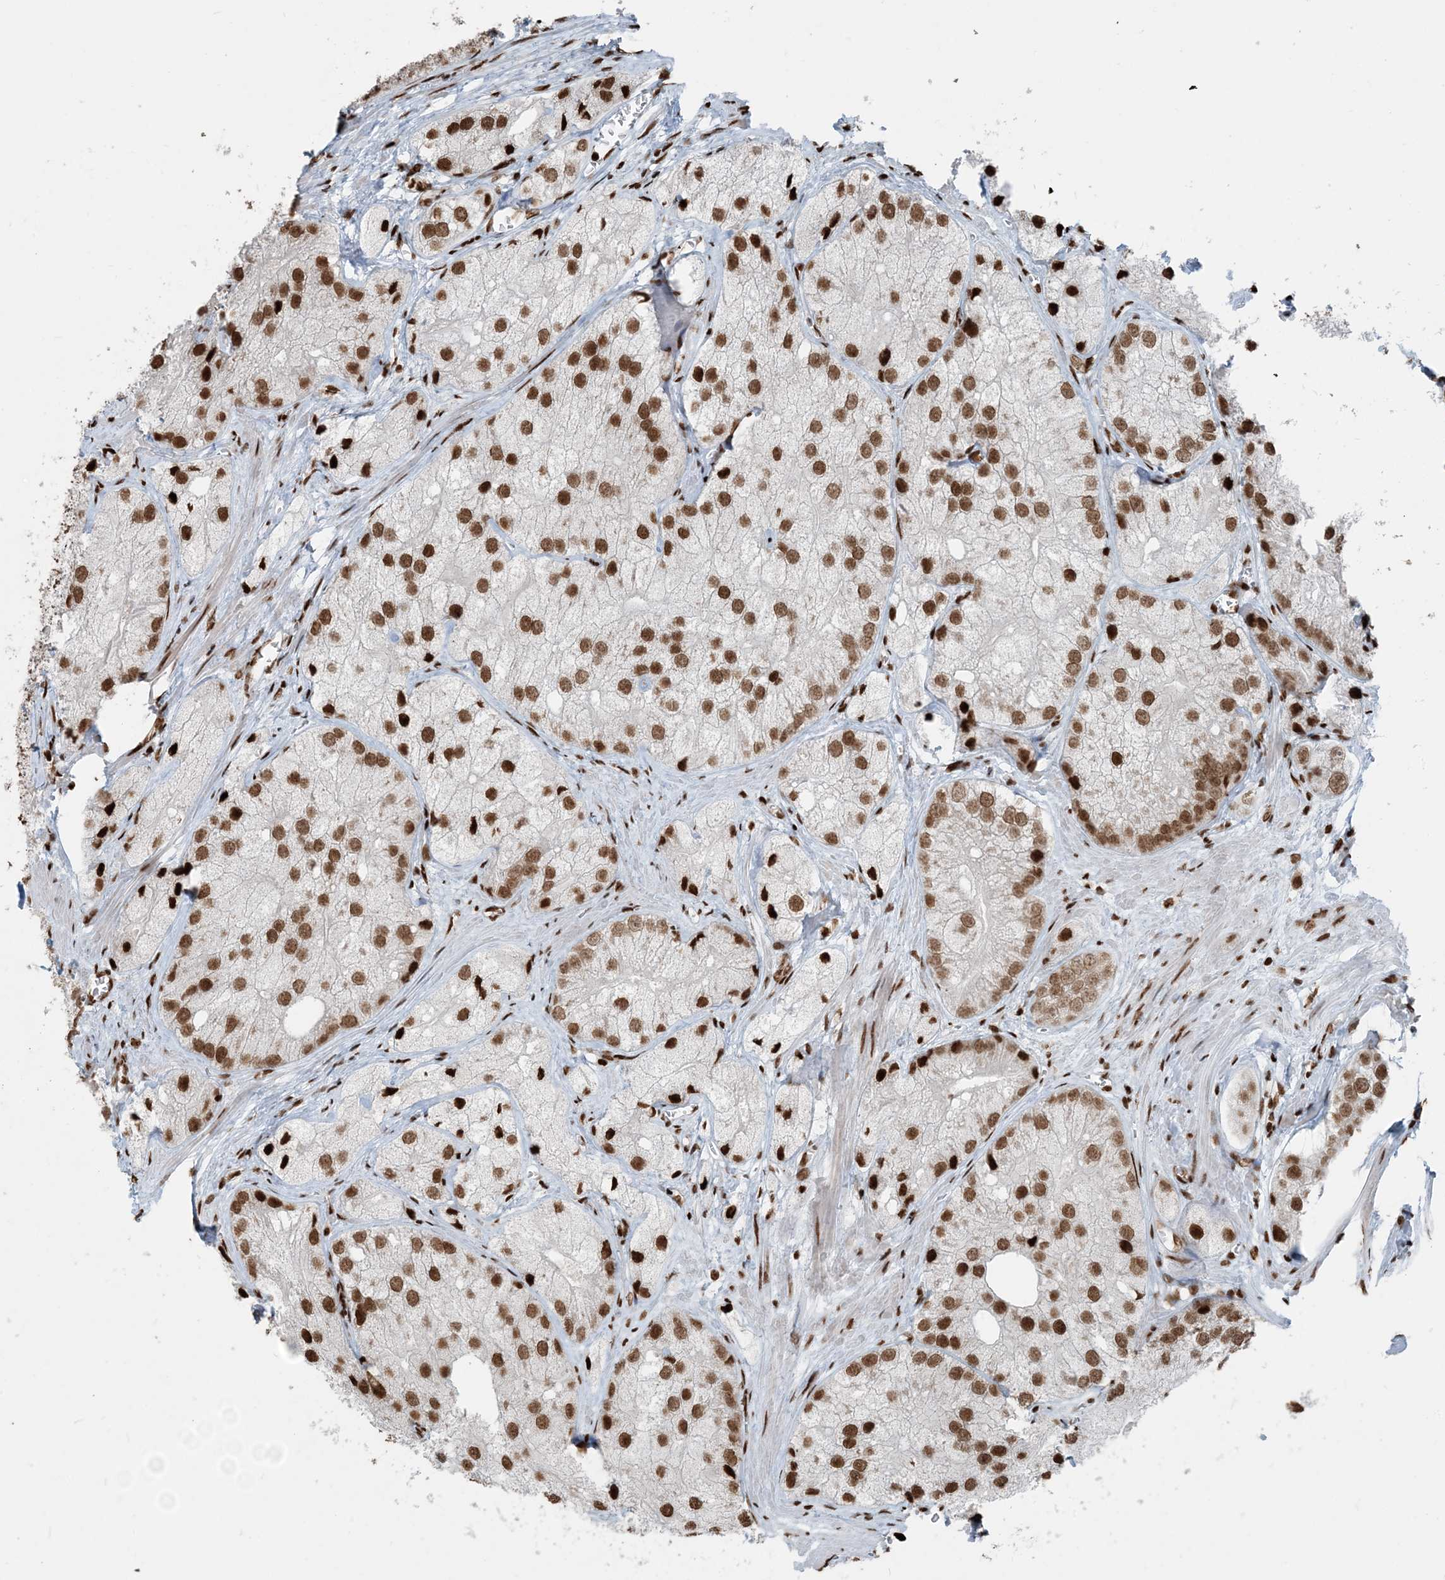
{"staining": {"intensity": "strong", "quantity": ">75%", "location": "nuclear"}, "tissue": "prostate cancer", "cell_type": "Tumor cells", "image_type": "cancer", "snomed": [{"axis": "morphology", "description": "Adenocarcinoma, Low grade"}, {"axis": "topography", "description": "Prostate"}], "caption": "A photomicrograph showing strong nuclear expression in approximately >75% of tumor cells in prostate adenocarcinoma (low-grade), as visualized by brown immunohistochemical staining.", "gene": "H3-3B", "patient": {"sex": "male", "age": 69}}